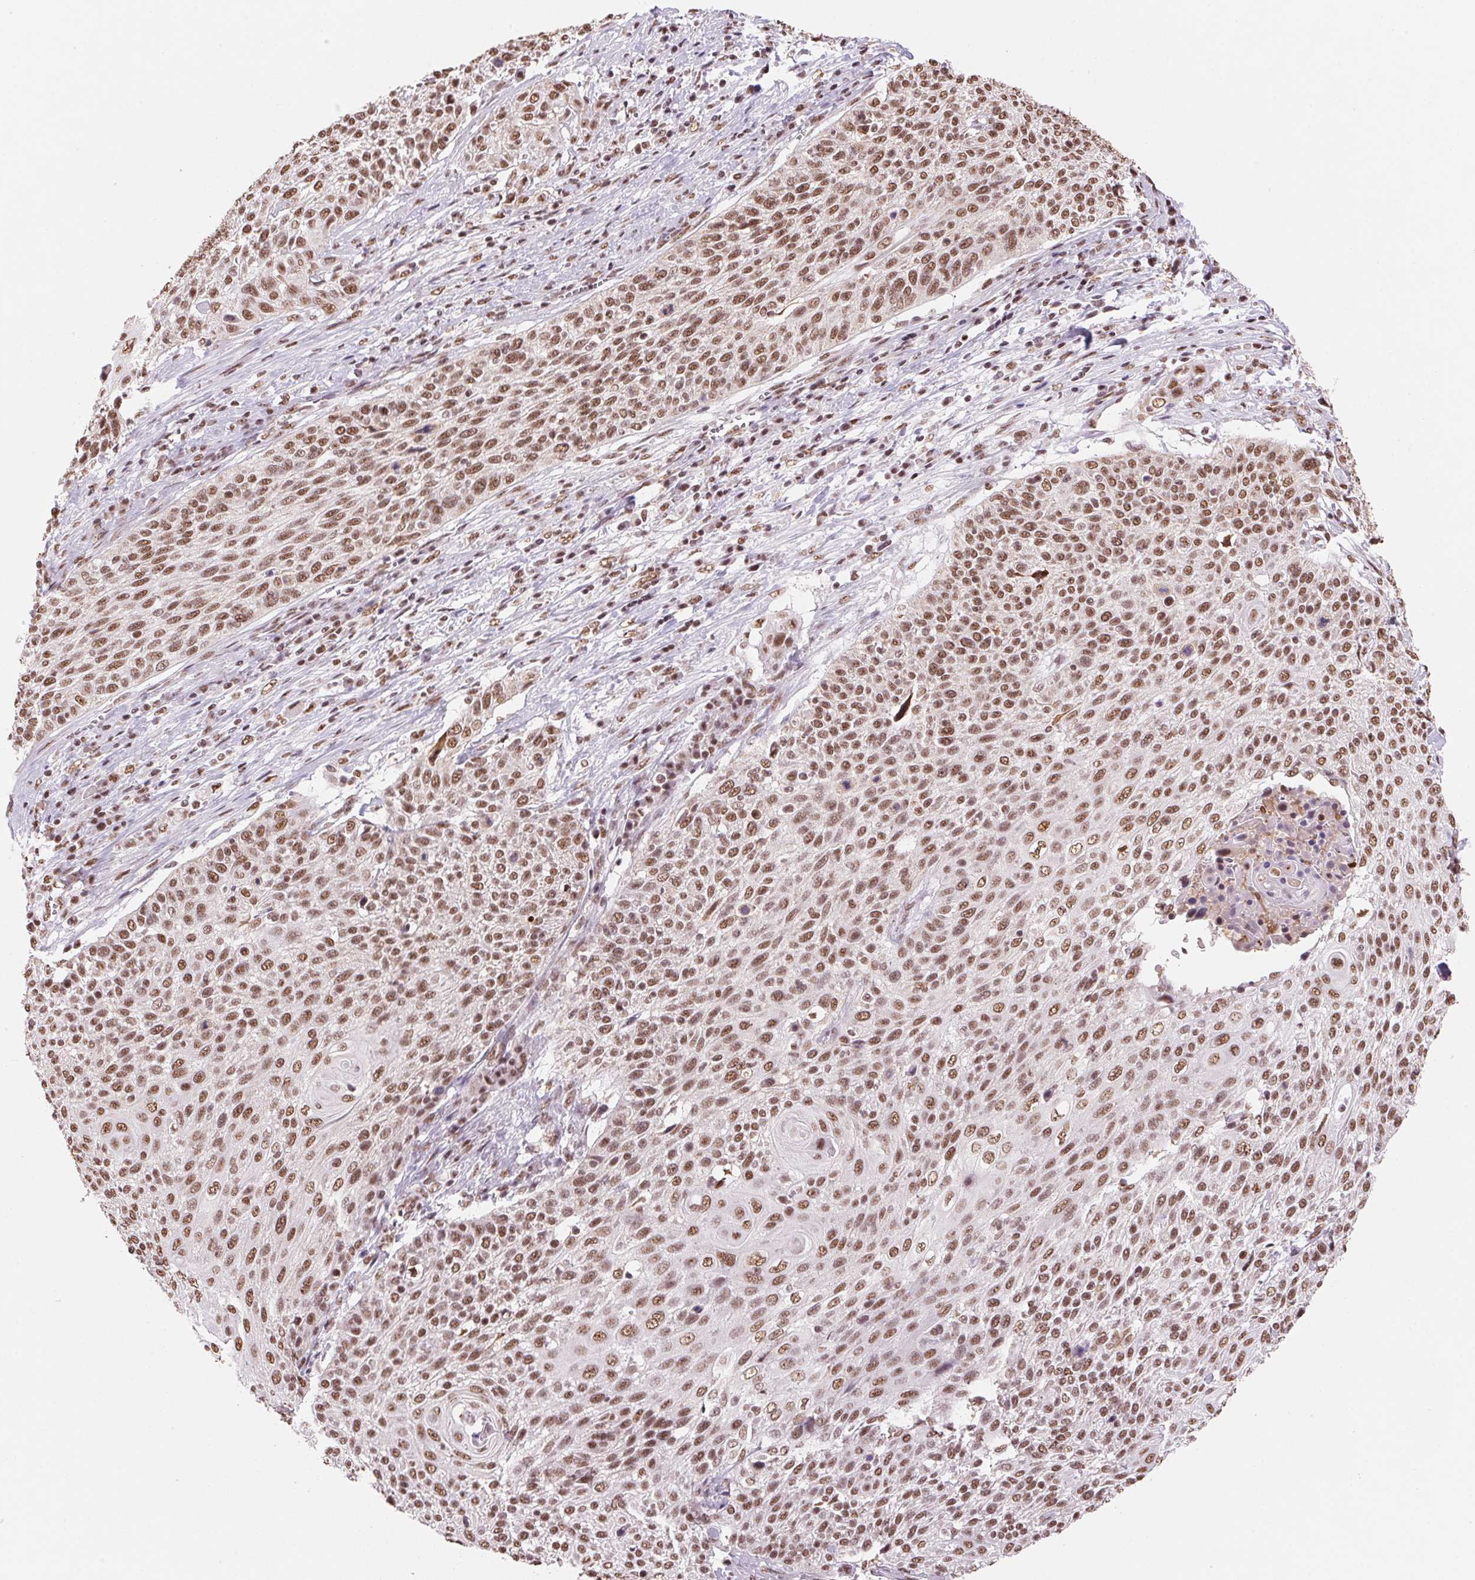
{"staining": {"intensity": "moderate", "quantity": ">75%", "location": "nuclear"}, "tissue": "cervical cancer", "cell_type": "Tumor cells", "image_type": "cancer", "snomed": [{"axis": "morphology", "description": "Squamous cell carcinoma, NOS"}, {"axis": "topography", "description": "Cervix"}], "caption": "DAB (3,3'-diaminobenzidine) immunohistochemical staining of human cervical squamous cell carcinoma demonstrates moderate nuclear protein expression in approximately >75% of tumor cells.", "gene": "SNRPG", "patient": {"sex": "female", "age": 31}}